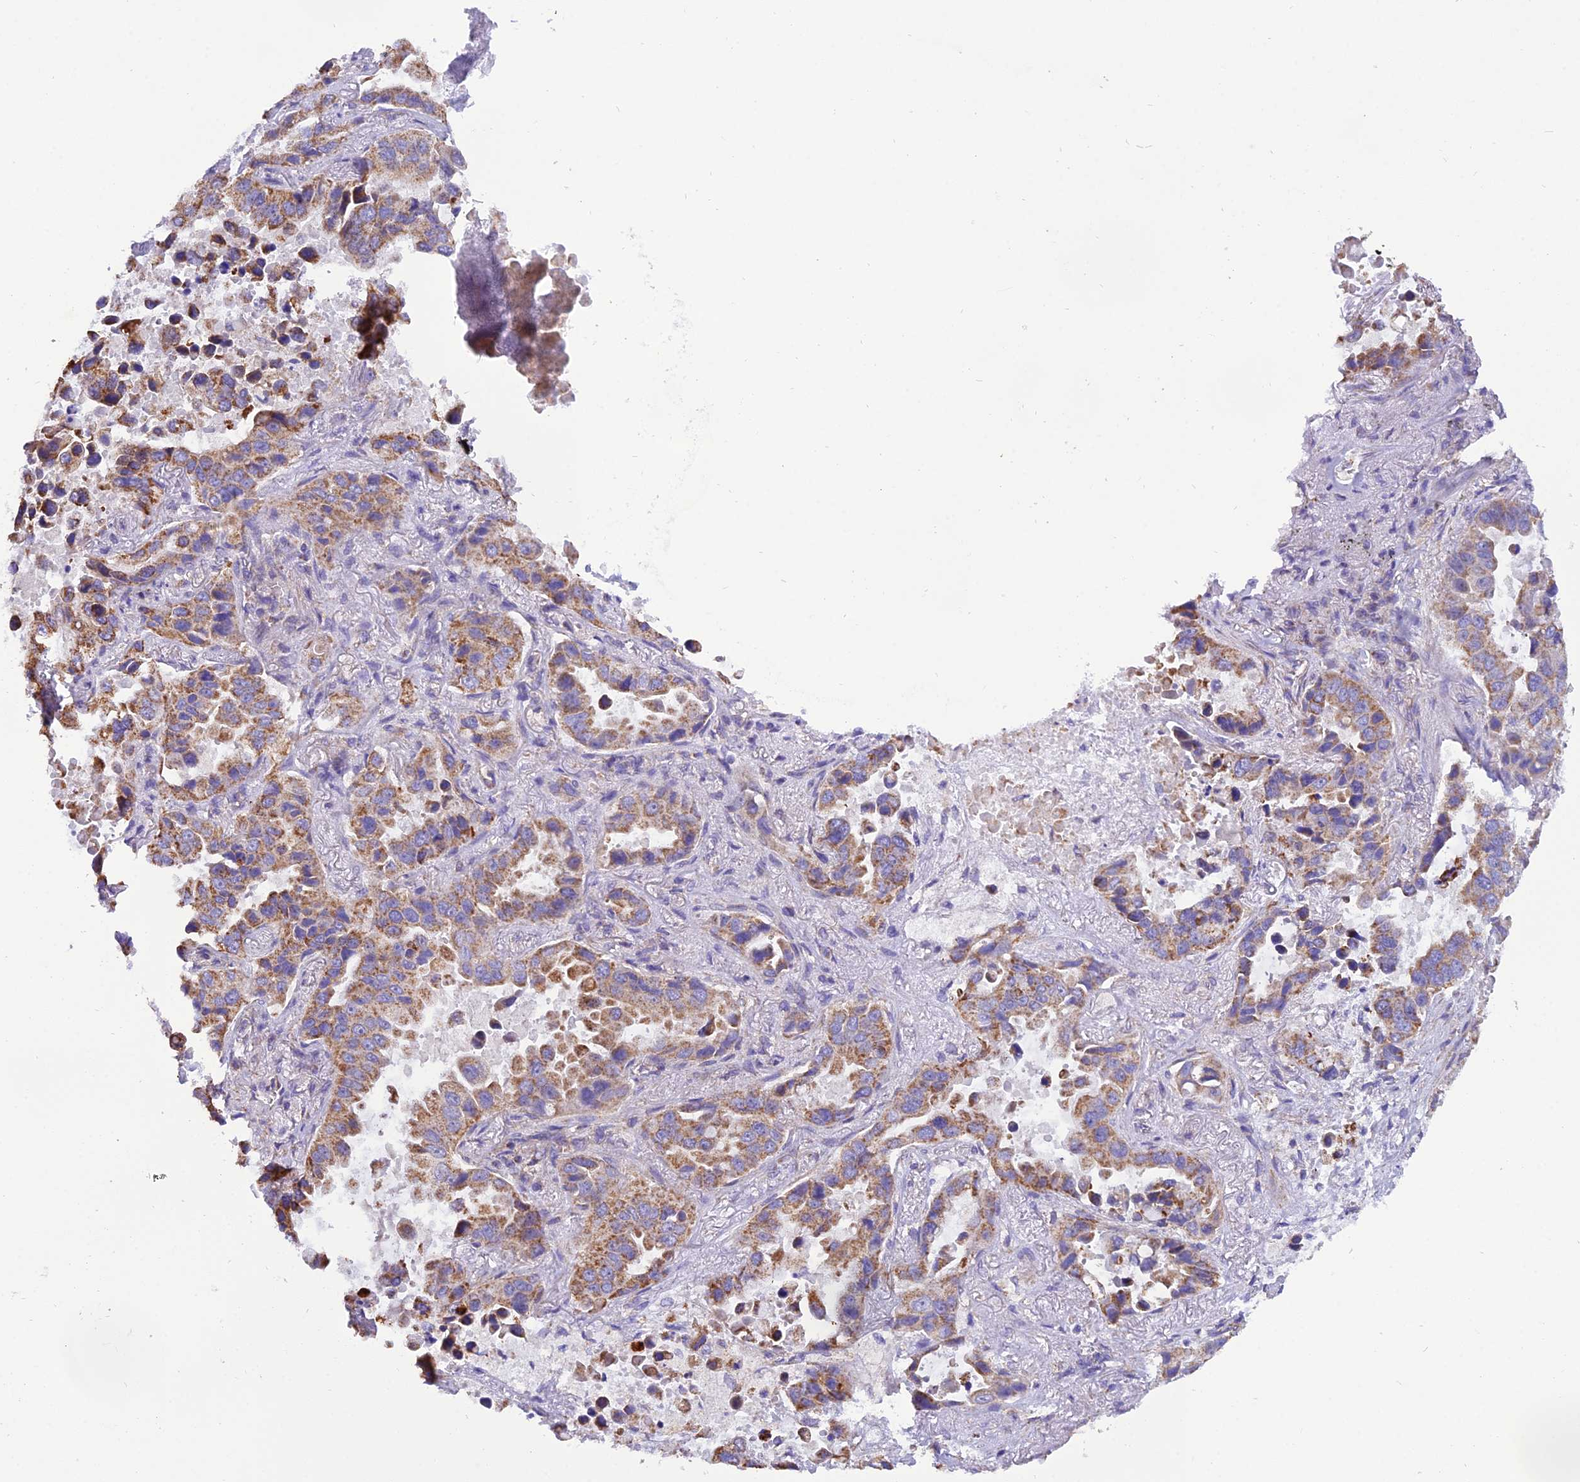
{"staining": {"intensity": "moderate", "quantity": ">75%", "location": "cytoplasmic/membranous"}, "tissue": "lung cancer", "cell_type": "Tumor cells", "image_type": "cancer", "snomed": [{"axis": "morphology", "description": "Adenocarcinoma, NOS"}, {"axis": "topography", "description": "Lung"}], "caption": "The photomicrograph displays immunohistochemical staining of lung cancer. There is moderate cytoplasmic/membranous positivity is seen in approximately >75% of tumor cells.", "gene": "GPD1", "patient": {"sex": "male", "age": 64}}